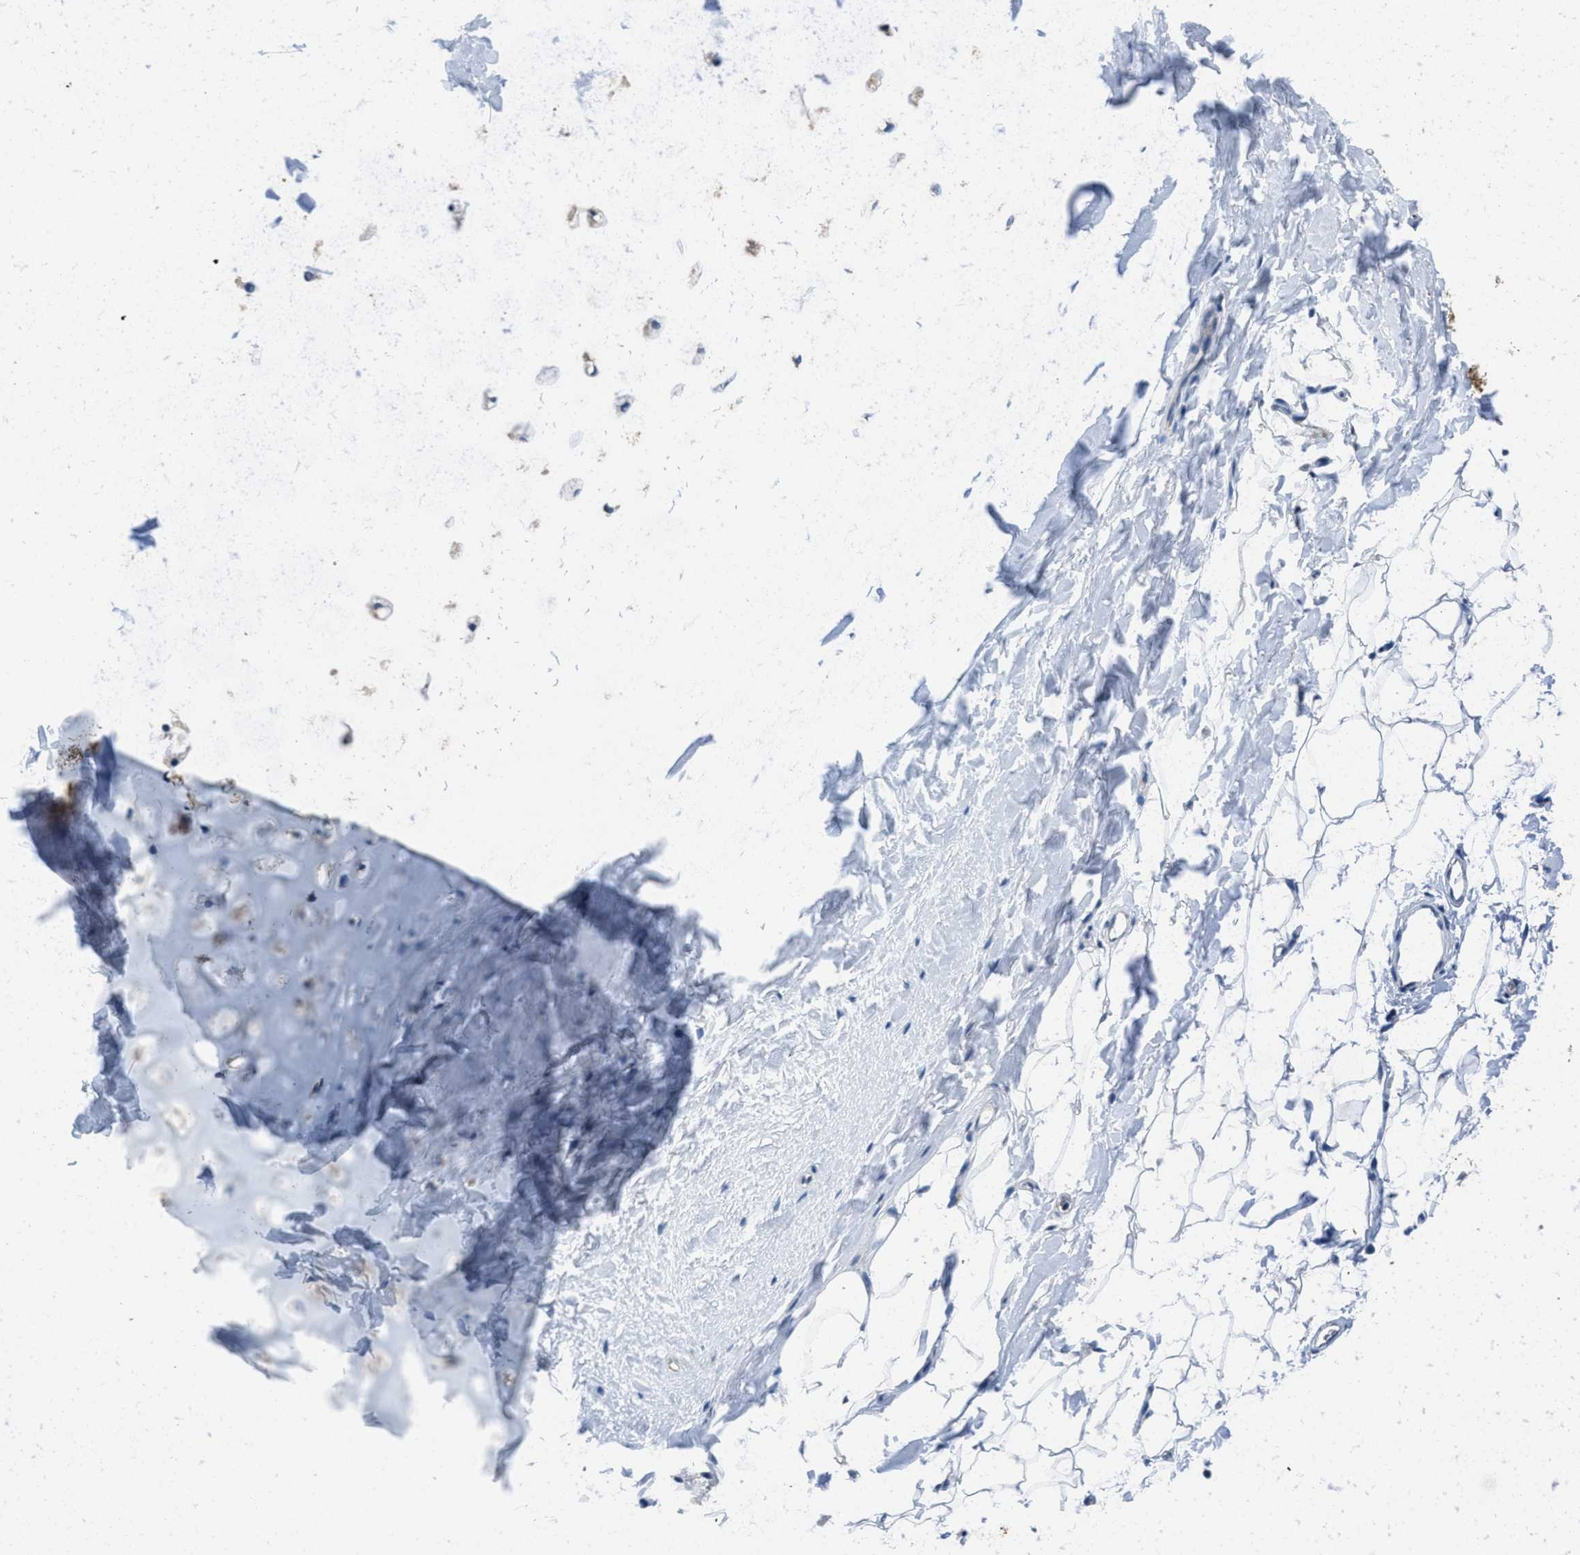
{"staining": {"intensity": "negative", "quantity": "none", "location": "none"}, "tissue": "adipose tissue", "cell_type": "Adipocytes", "image_type": "normal", "snomed": [{"axis": "morphology", "description": "Normal tissue, NOS"}, {"axis": "topography", "description": "Cartilage tissue"}, {"axis": "topography", "description": "Bronchus"}], "caption": "This histopathology image is of unremarkable adipose tissue stained with immunohistochemistry to label a protein in brown with the nuclei are counter-stained blue. There is no expression in adipocytes.", "gene": "TOMM70", "patient": {"sex": "female", "age": 53}}